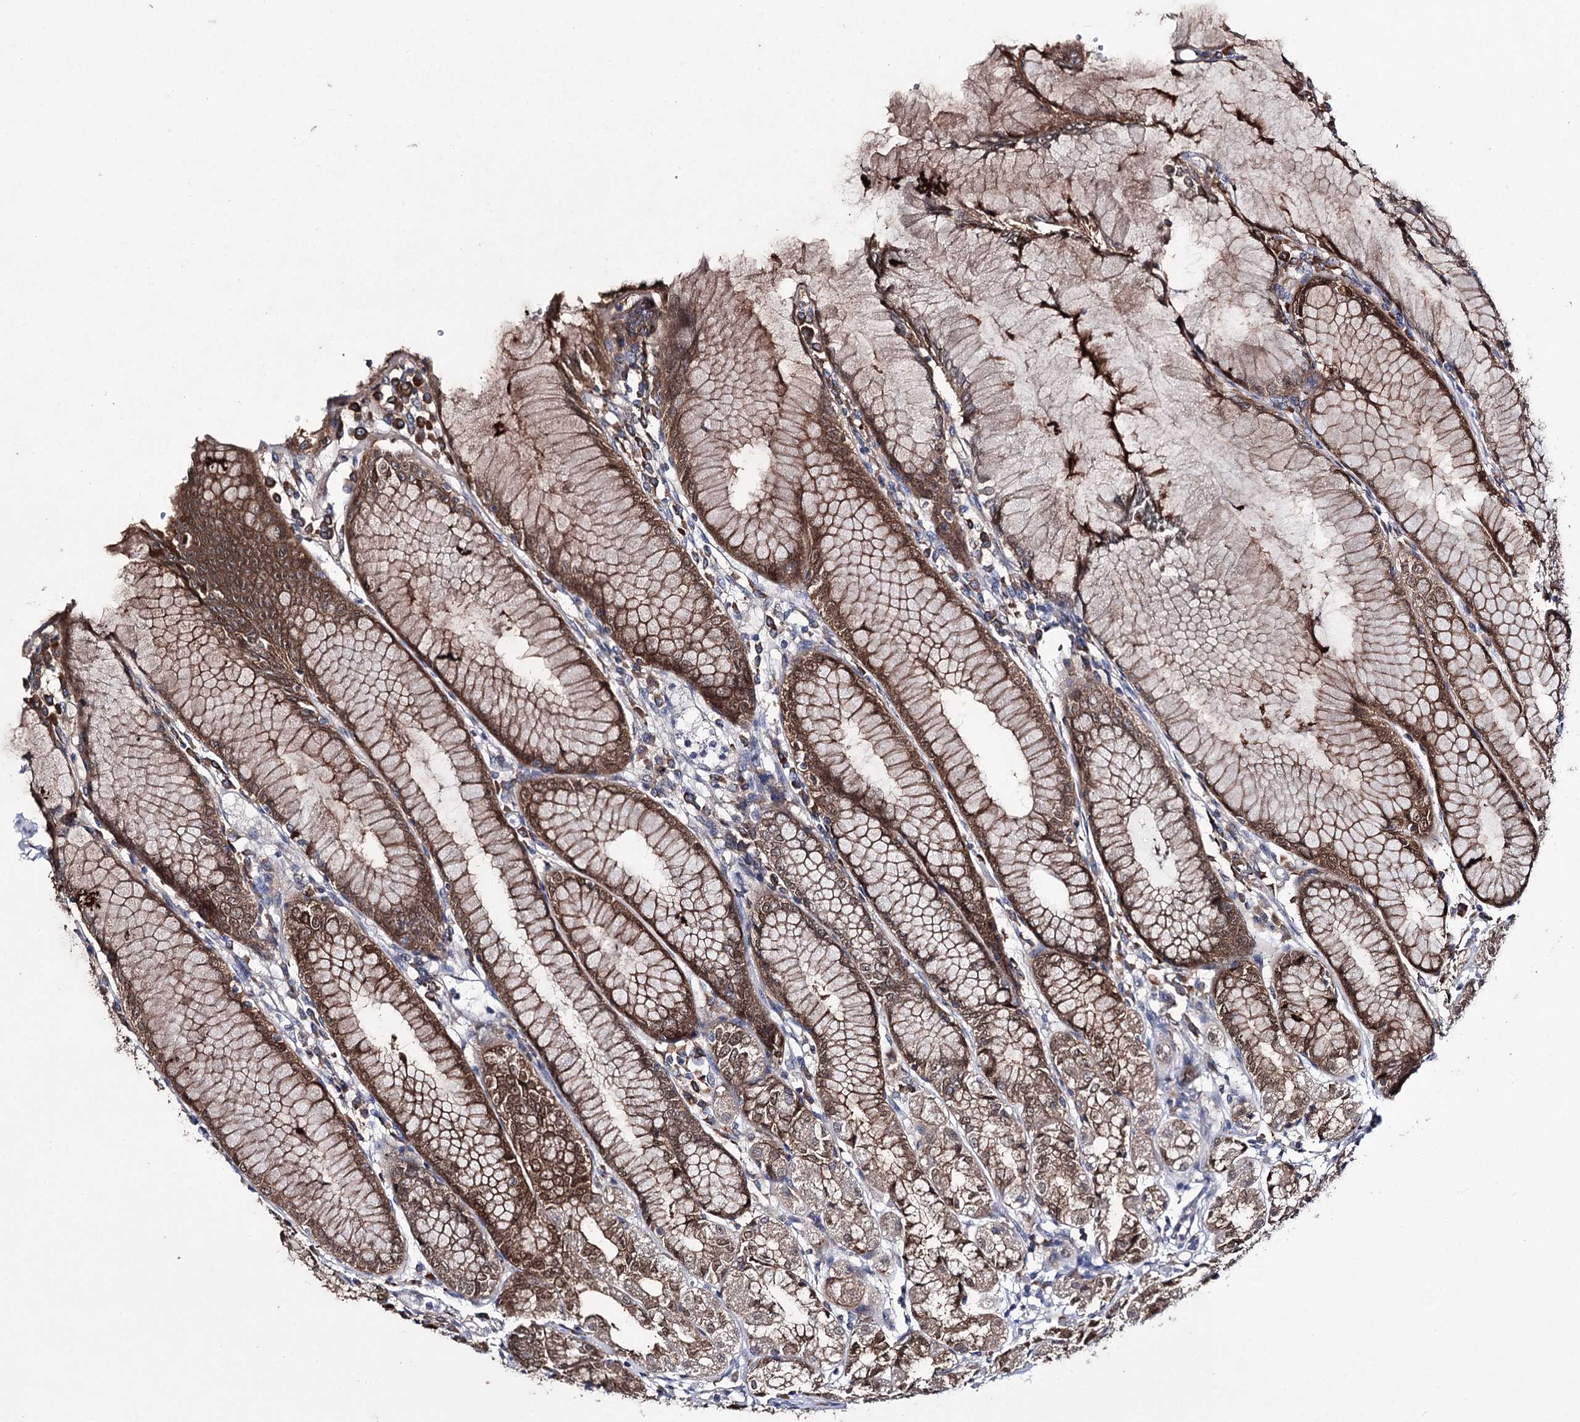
{"staining": {"intensity": "moderate", "quantity": ">75%", "location": "cytoplasmic/membranous,nuclear"}, "tissue": "stomach", "cell_type": "Glandular cells", "image_type": "normal", "snomed": [{"axis": "morphology", "description": "Normal tissue, NOS"}, {"axis": "topography", "description": "Stomach"}], "caption": "Immunohistochemical staining of benign stomach shows >75% levels of moderate cytoplasmic/membranous,nuclear protein expression in approximately >75% of glandular cells.", "gene": "PTER", "patient": {"sex": "female", "age": 57}}